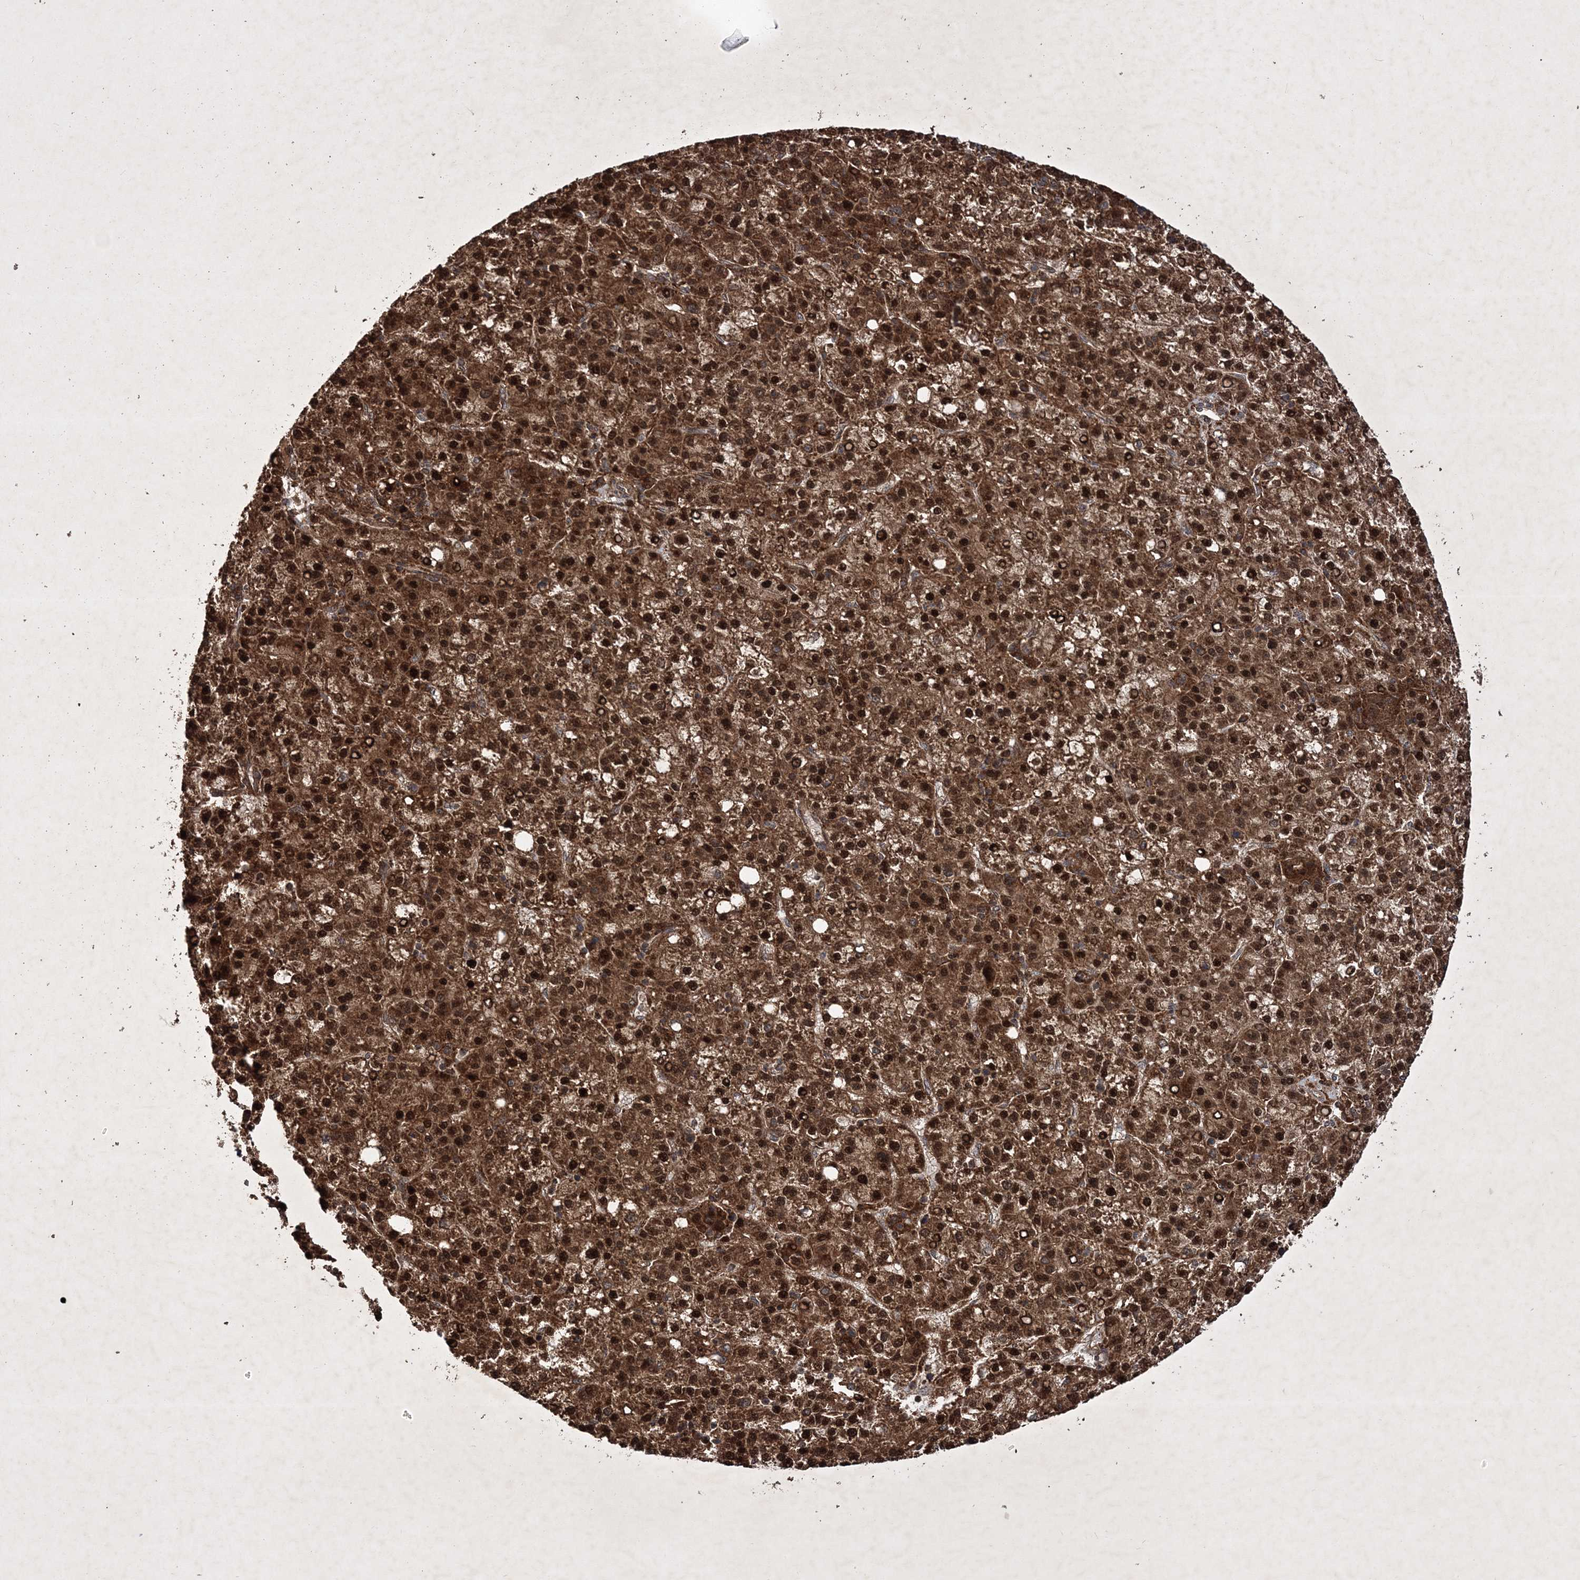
{"staining": {"intensity": "strong", "quantity": ">75%", "location": "cytoplasmic/membranous,nuclear"}, "tissue": "liver cancer", "cell_type": "Tumor cells", "image_type": "cancer", "snomed": [{"axis": "morphology", "description": "Carcinoma, Hepatocellular, NOS"}, {"axis": "topography", "description": "Liver"}], "caption": "Immunohistochemistry of human liver cancer (hepatocellular carcinoma) exhibits high levels of strong cytoplasmic/membranous and nuclear staining in approximately >75% of tumor cells. (DAB (3,3'-diaminobenzidine) = brown stain, brightfield microscopy at high magnification).", "gene": "DNAJC13", "patient": {"sex": "female", "age": 58}}